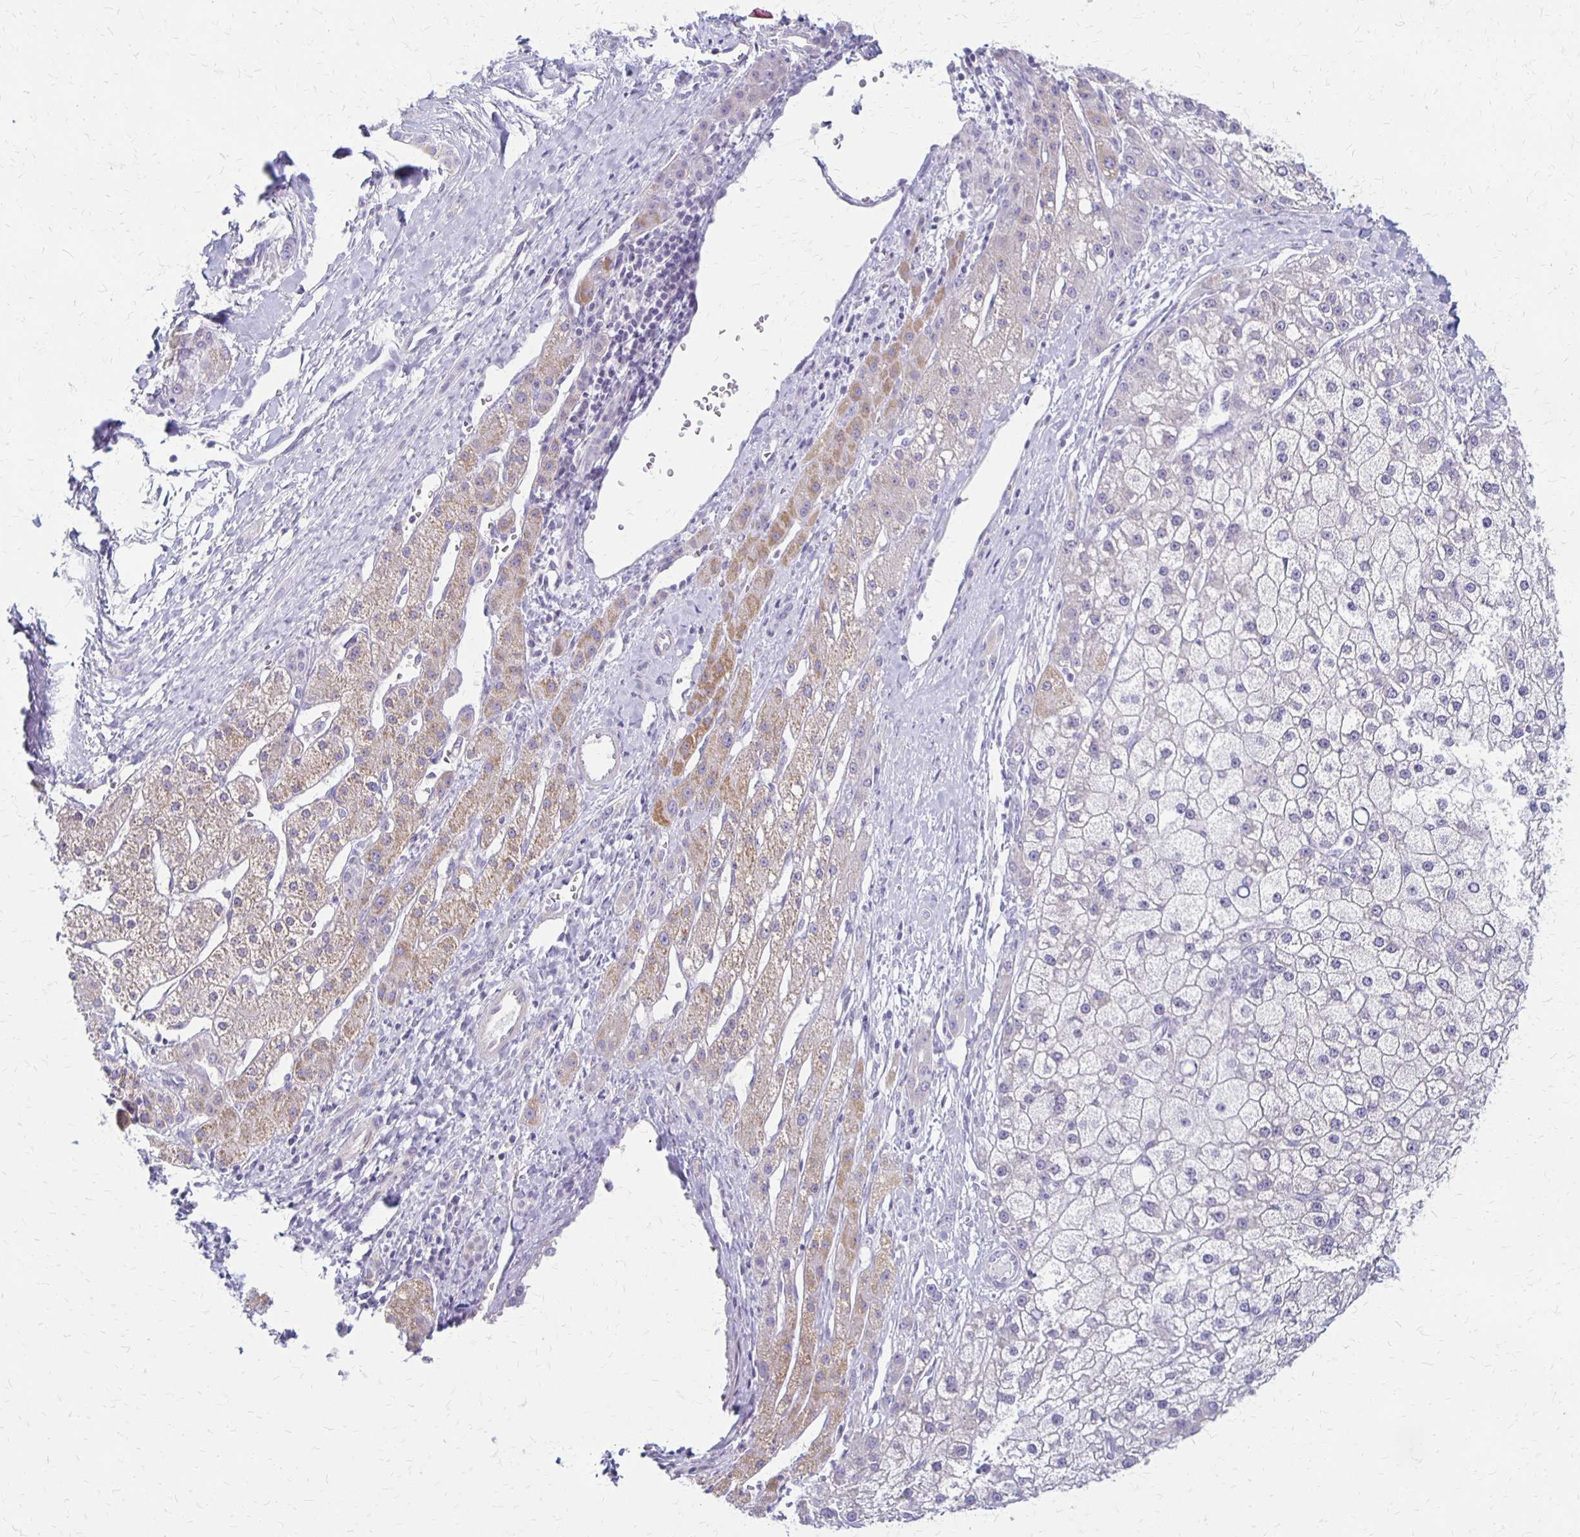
{"staining": {"intensity": "moderate", "quantity": "<25%", "location": "cytoplasmic/membranous"}, "tissue": "liver cancer", "cell_type": "Tumor cells", "image_type": "cancer", "snomed": [{"axis": "morphology", "description": "Carcinoma, Hepatocellular, NOS"}, {"axis": "topography", "description": "Liver"}], "caption": "Hepatocellular carcinoma (liver) stained with immunohistochemistry (IHC) exhibits moderate cytoplasmic/membranous positivity in approximately <25% of tumor cells.", "gene": "RHOC", "patient": {"sex": "male", "age": 67}}